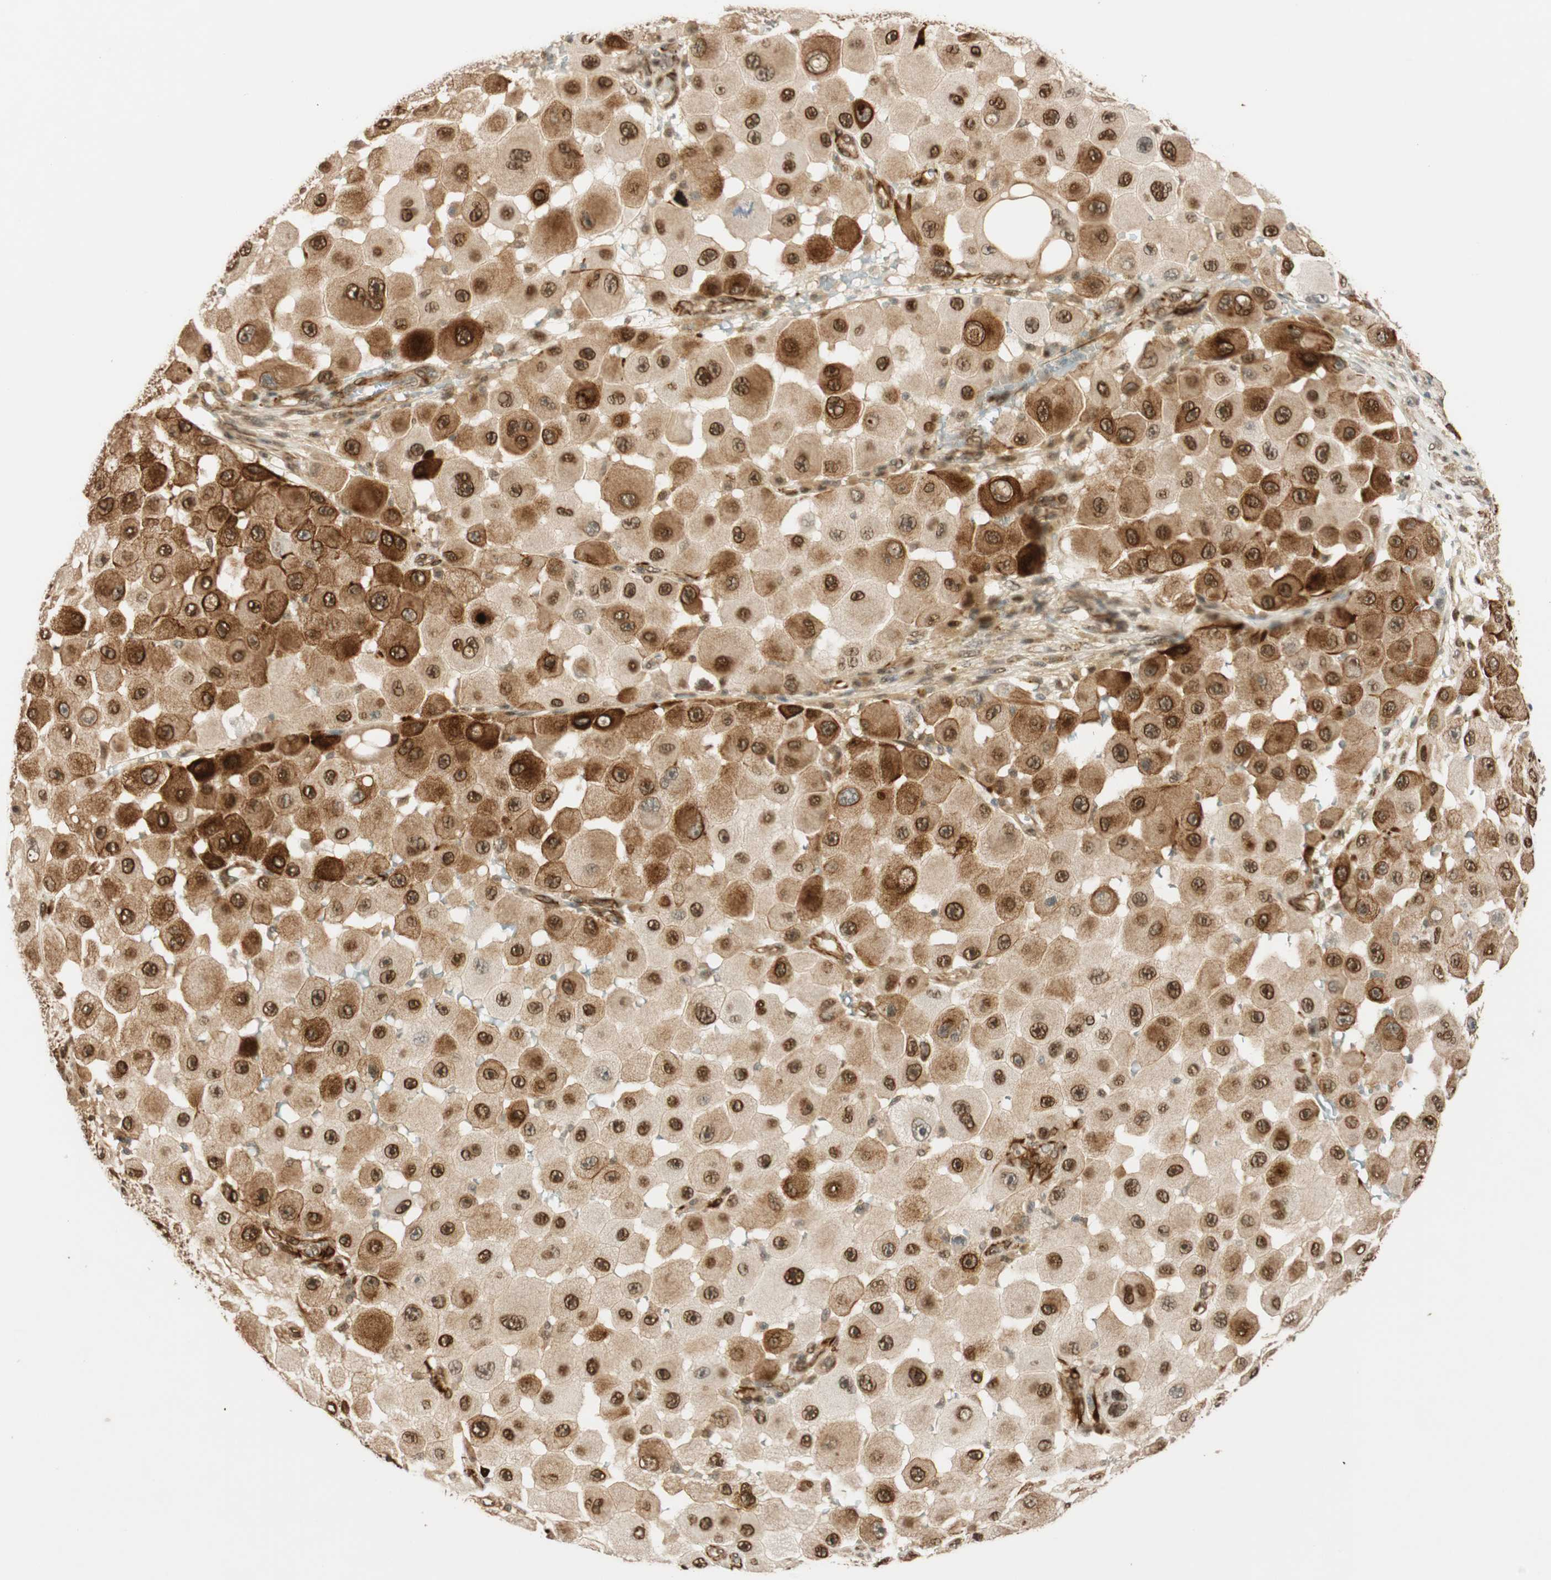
{"staining": {"intensity": "strong", "quantity": "25%-75%", "location": "cytoplasmic/membranous,nuclear"}, "tissue": "melanoma", "cell_type": "Tumor cells", "image_type": "cancer", "snomed": [{"axis": "morphology", "description": "Malignant melanoma, NOS"}, {"axis": "topography", "description": "Skin"}], "caption": "Immunohistochemical staining of human melanoma exhibits high levels of strong cytoplasmic/membranous and nuclear positivity in about 25%-75% of tumor cells. The protein of interest is stained brown, and the nuclei are stained in blue (DAB (3,3'-diaminobenzidine) IHC with brightfield microscopy, high magnification).", "gene": "NES", "patient": {"sex": "female", "age": 81}}